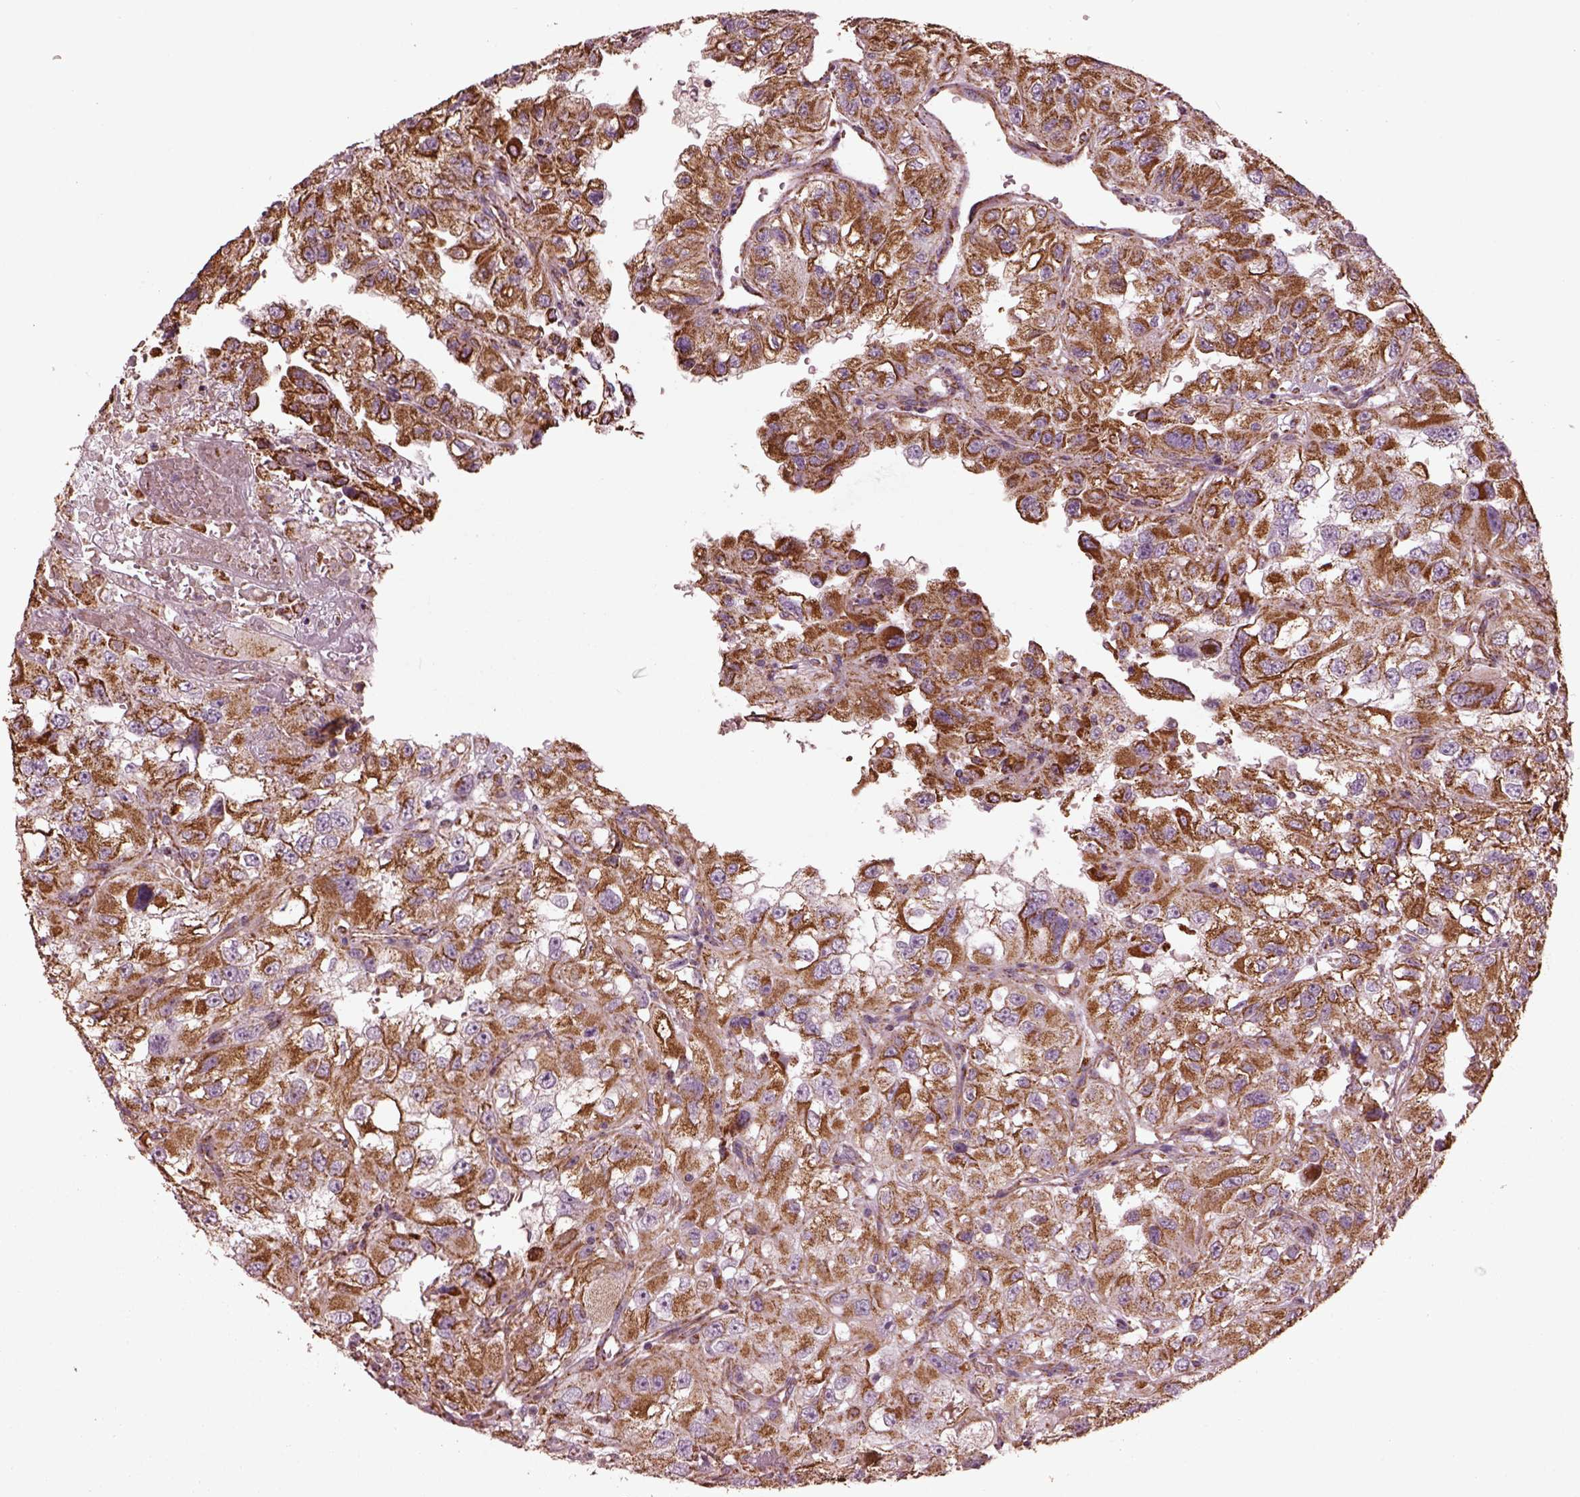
{"staining": {"intensity": "moderate", "quantity": ">75%", "location": "cytoplasmic/membranous"}, "tissue": "renal cancer", "cell_type": "Tumor cells", "image_type": "cancer", "snomed": [{"axis": "morphology", "description": "Adenocarcinoma, NOS"}, {"axis": "topography", "description": "Kidney"}], "caption": "A micrograph of renal cancer stained for a protein reveals moderate cytoplasmic/membranous brown staining in tumor cells.", "gene": "TMEM254", "patient": {"sex": "male", "age": 64}}